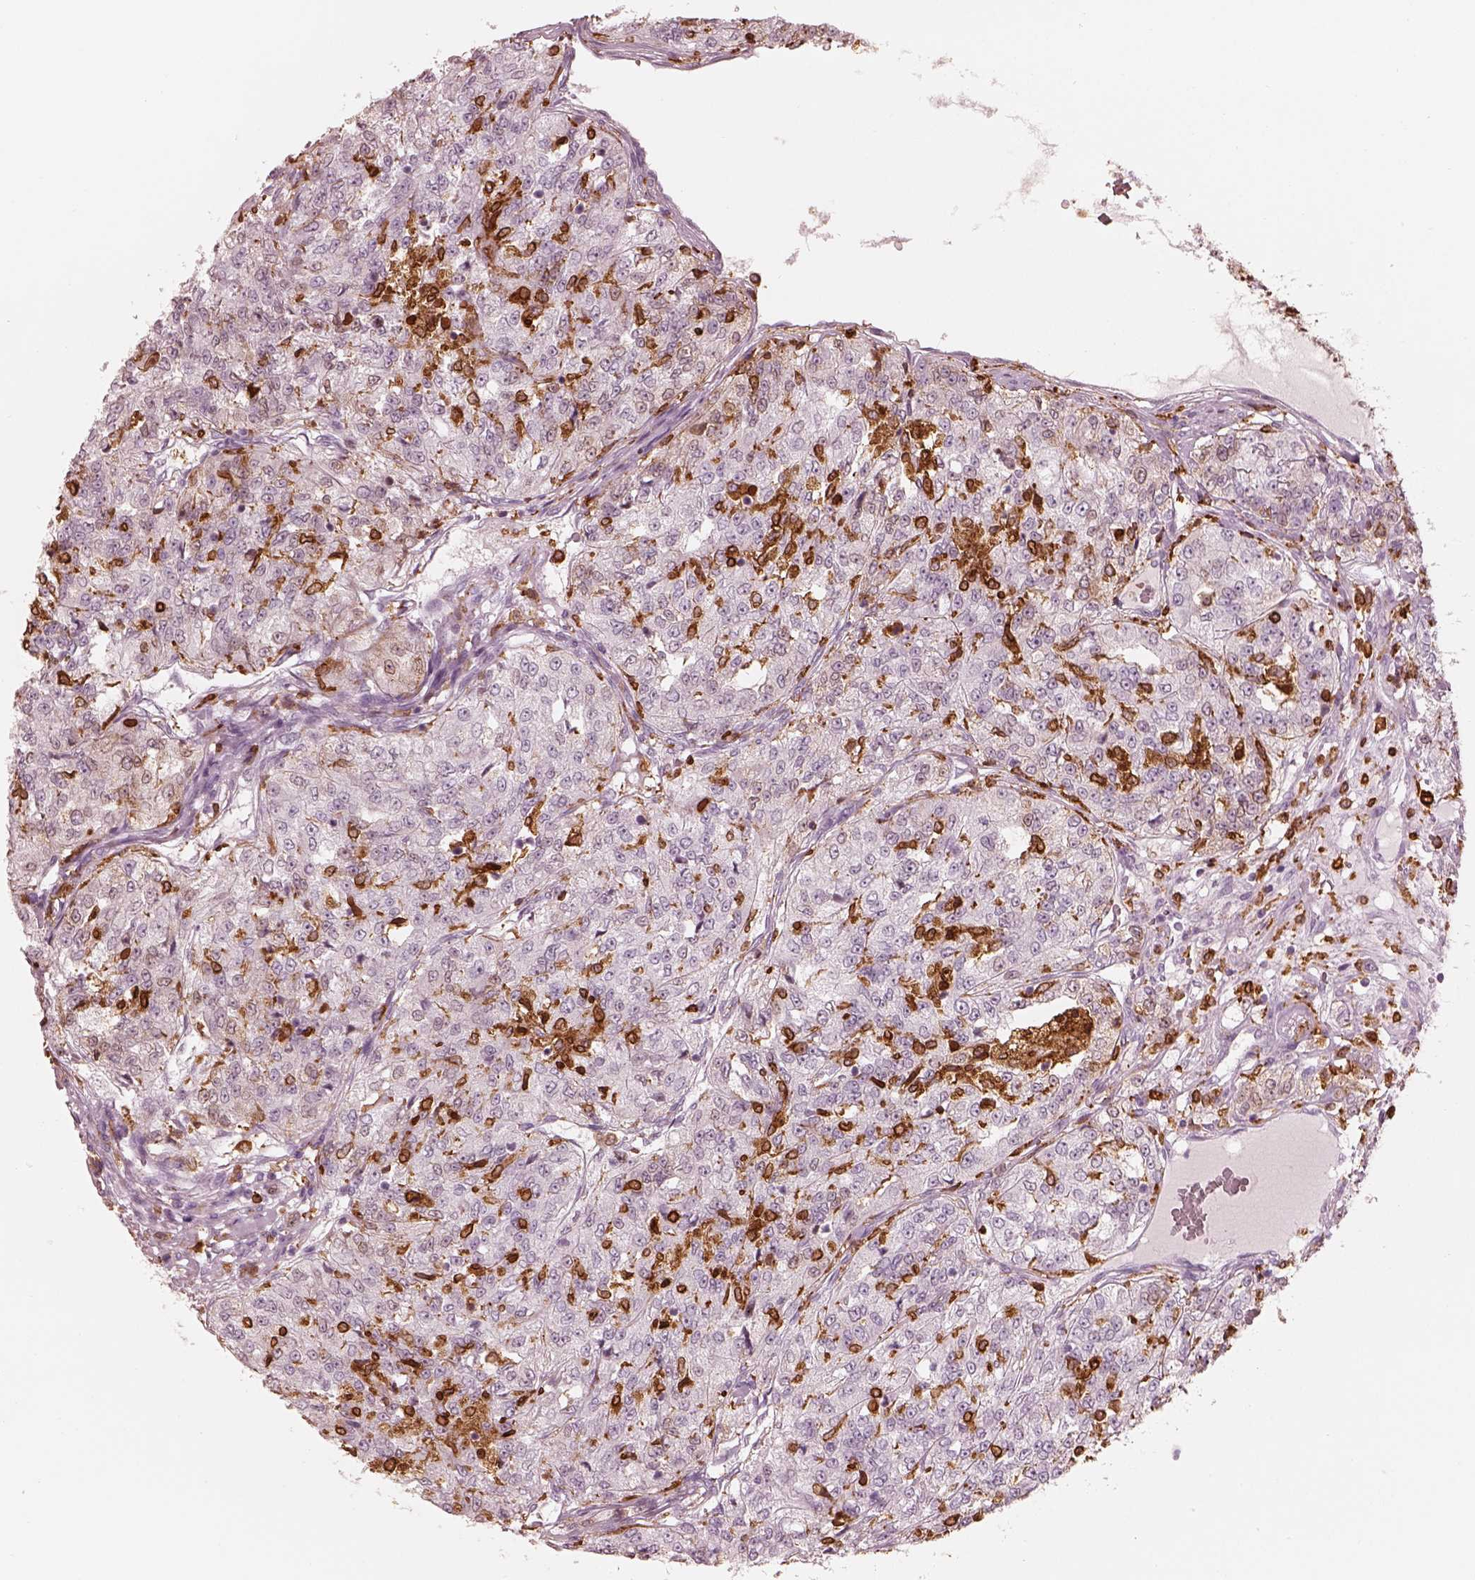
{"staining": {"intensity": "negative", "quantity": "none", "location": "none"}, "tissue": "renal cancer", "cell_type": "Tumor cells", "image_type": "cancer", "snomed": [{"axis": "morphology", "description": "Adenocarcinoma, NOS"}, {"axis": "topography", "description": "Kidney"}], "caption": "An image of human renal cancer is negative for staining in tumor cells. (DAB IHC, high magnification).", "gene": "ALOX5", "patient": {"sex": "female", "age": 63}}